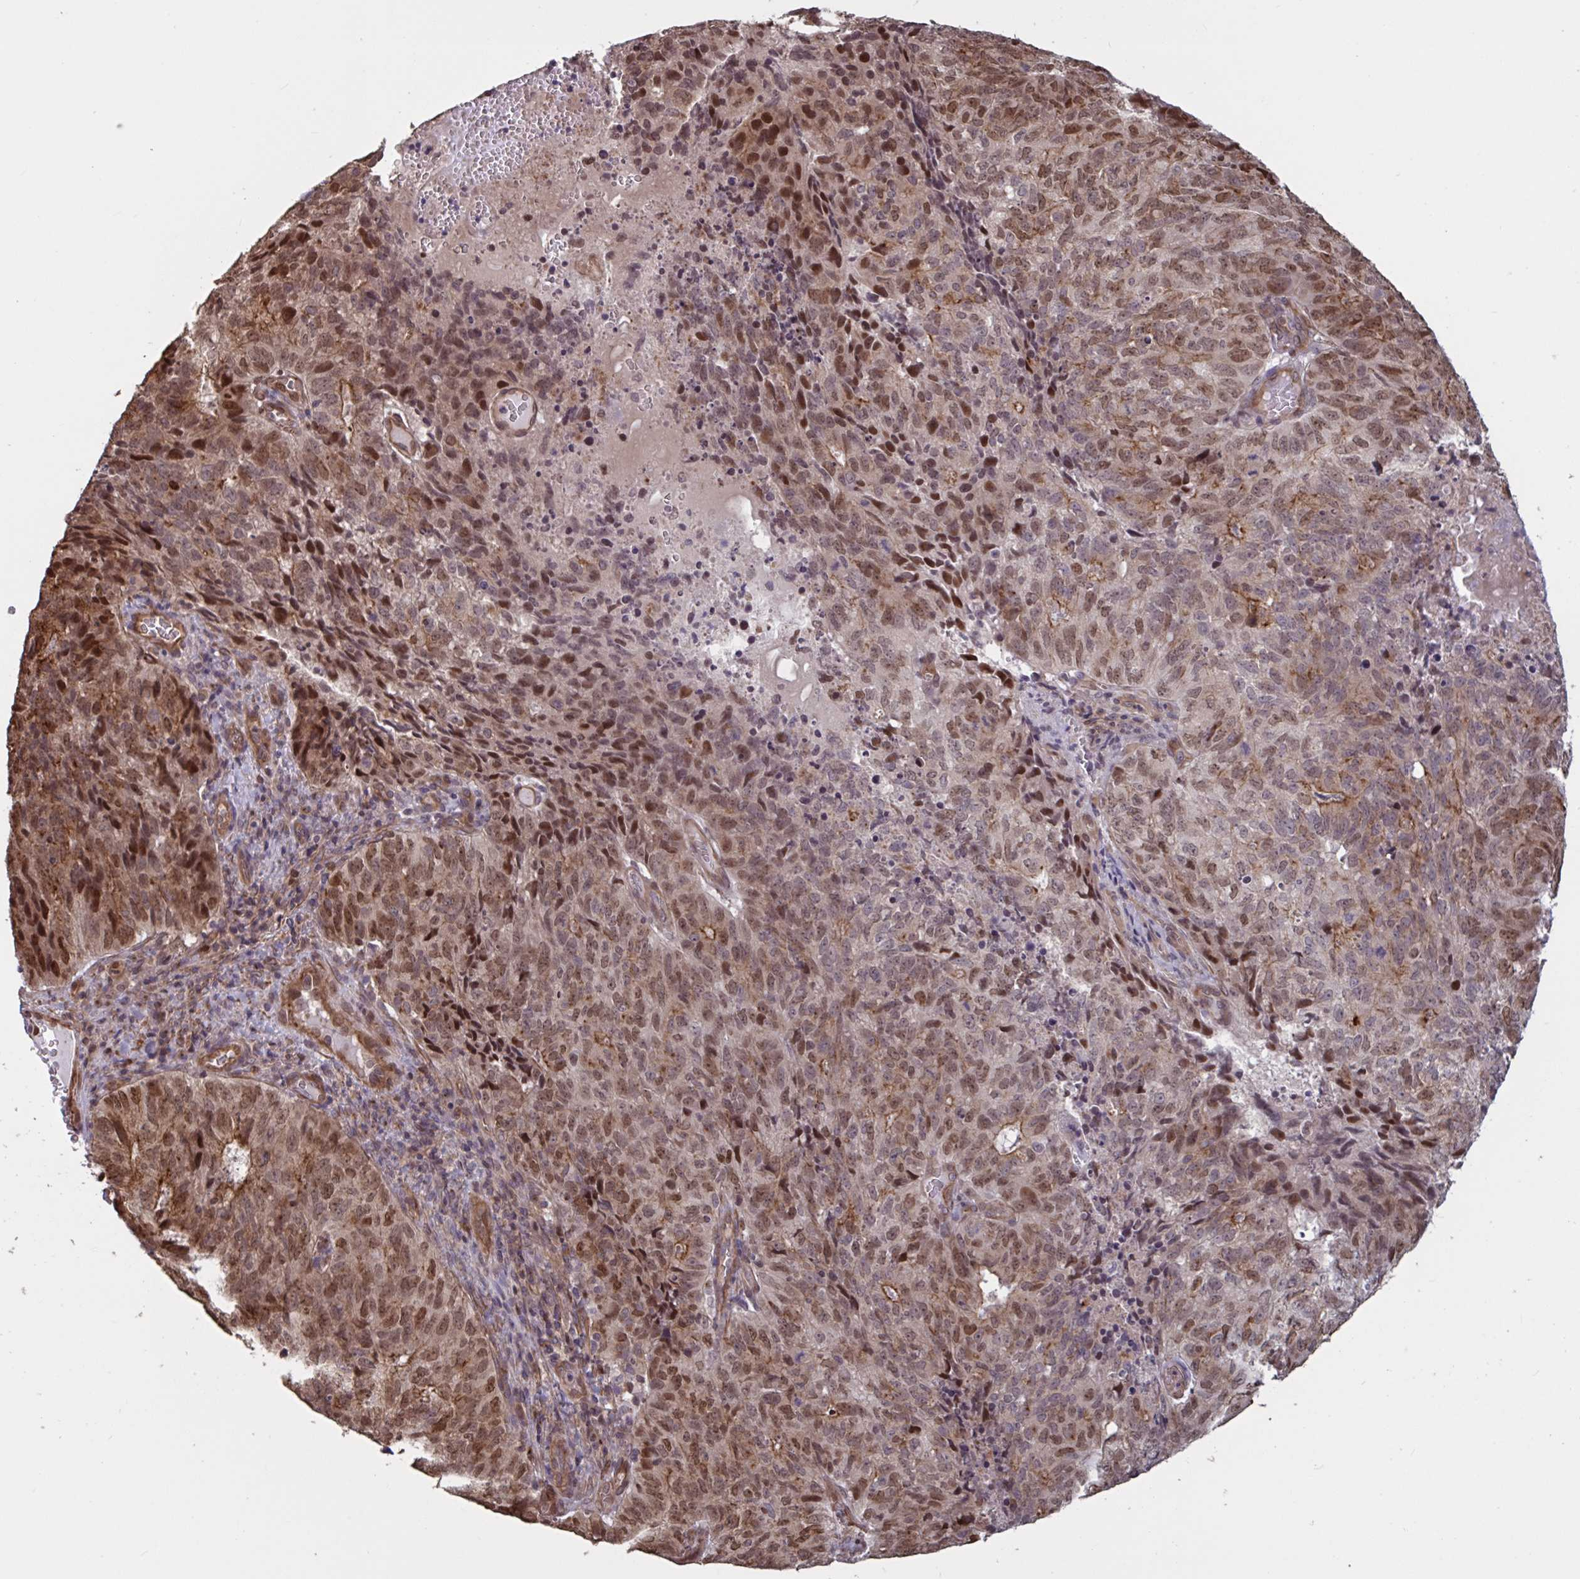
{"staining": {"intensity": "moderate", "quantity": ">75%", "location": "cytoplasmic/membranous,nuclear"}, "tissue": "cervical cancer", "cell_type": "Tumor cells", "image_type": "cancer", "snomed": [{"axis": "morphology", "description": "Adenocarcinoma, NOS"}, {"axis": "topography", "description": "Cervix"}], "caption": "Cervical cancer (adenocarcinoma) tissue exhibits moderate cytoplasmic/membranous and nuclear positivity in approximately >75% of tumor cells Nuclei are stained in blue.", "gene": "IPO5", "patient": {"sex": "female", "age": 38}}